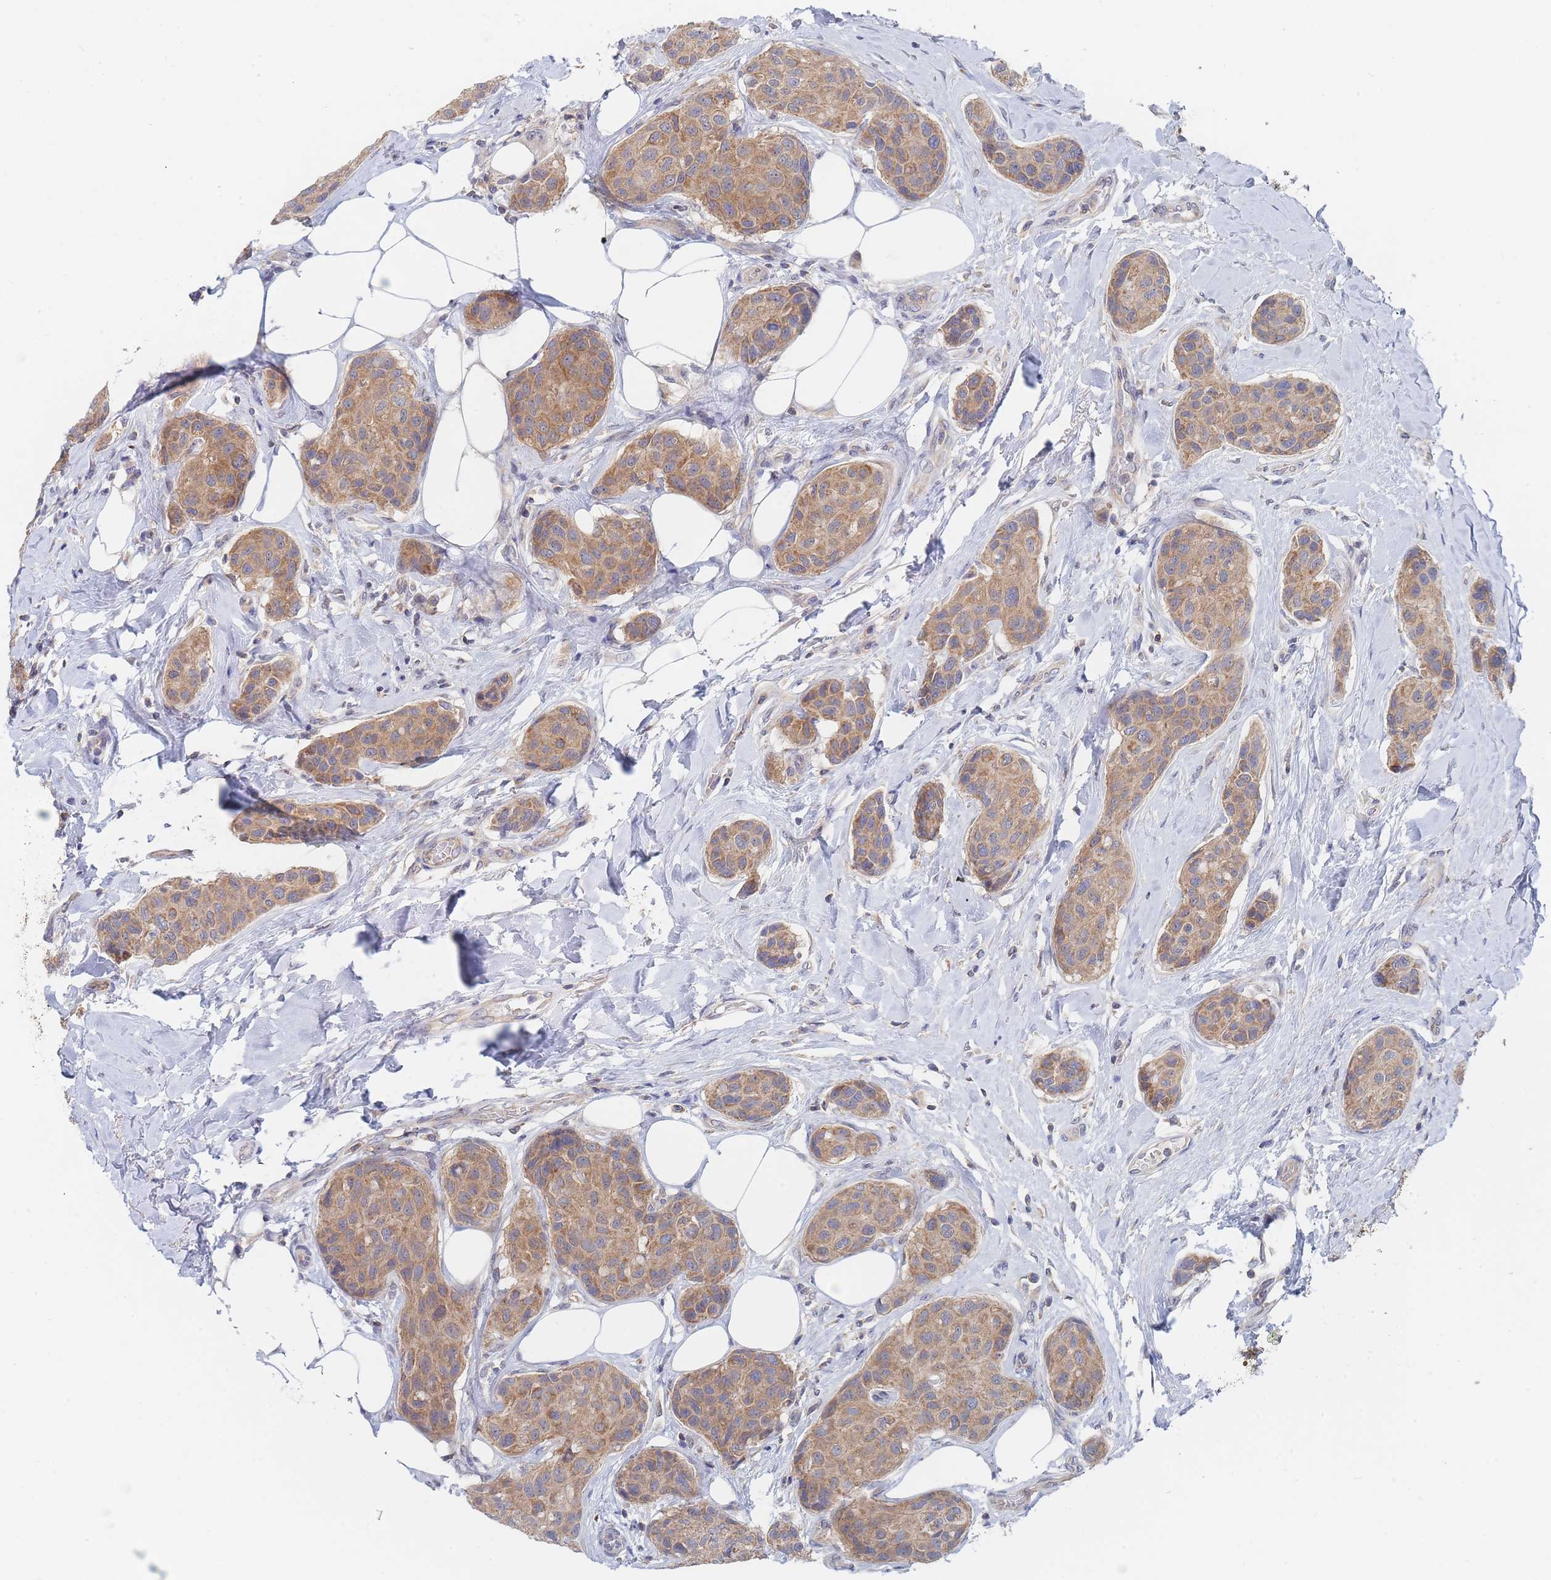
{"staining": {"intensity": "moderate", "quantity": ">75%", "location": "cytoplasmic/membranous"}, "tissue": "breast cancer", "cell_type": "Tumor cells", "image_type": "cancer", "snomed": [{"axis": "morphology", "description": "Duct carcinoma"}, {"axis": "topography", "description": "Breast"}, {"axis": "topography", "description": "Lymph node"}], "caption": "A high-resolution image shows immunohistochemistry staining of intraductal carcinoma (breast), which demonstrates moderate cytoplasmic/membranous positivity in approximately >75% of tumor cells. (DAB = brown stain, brightfield microscopy at high magnification).", "gene": "PPP6C", "patient": {"sex": "female", "age": 80}}